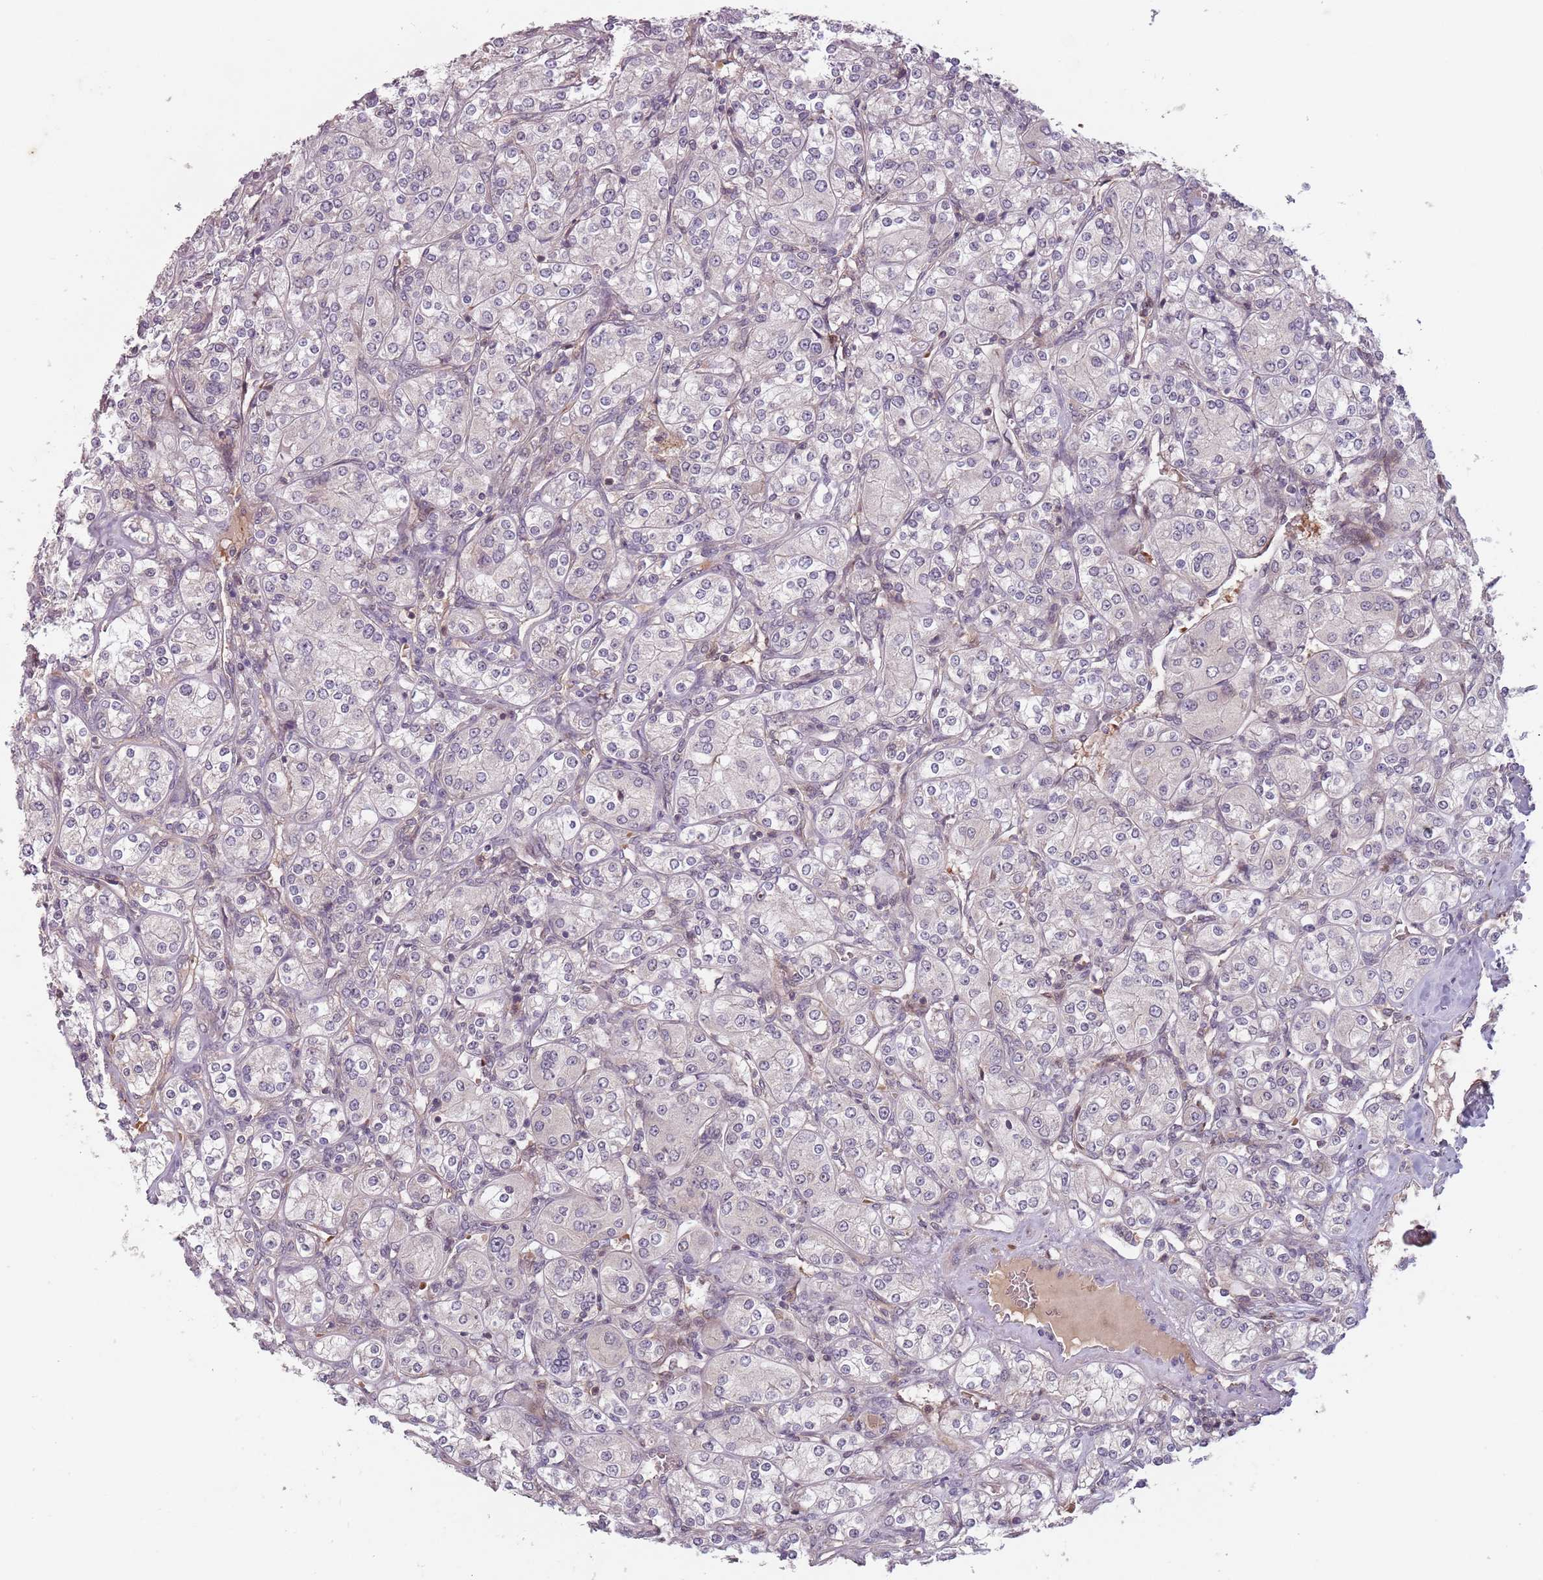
{"staining": {"intensity": "negative", "quantity": "none", "location": "none"}, "tissue": "renal cancer", "cell_type": "Tumor cells", "image_type": "cancer", "snomed": [{"axis": "morphology", "description": "Adenocarcinoma, NOS"}, {"axis": "topography", "description": "Kidney"}], "caption": "Tumor cells are negative for protein expression in human renal cancer (adenocarcinoma). (IHC, brightfield microscopy, high magnification).", "gene": "GPR180", "patient": {"sex": "male", "age": 77}}